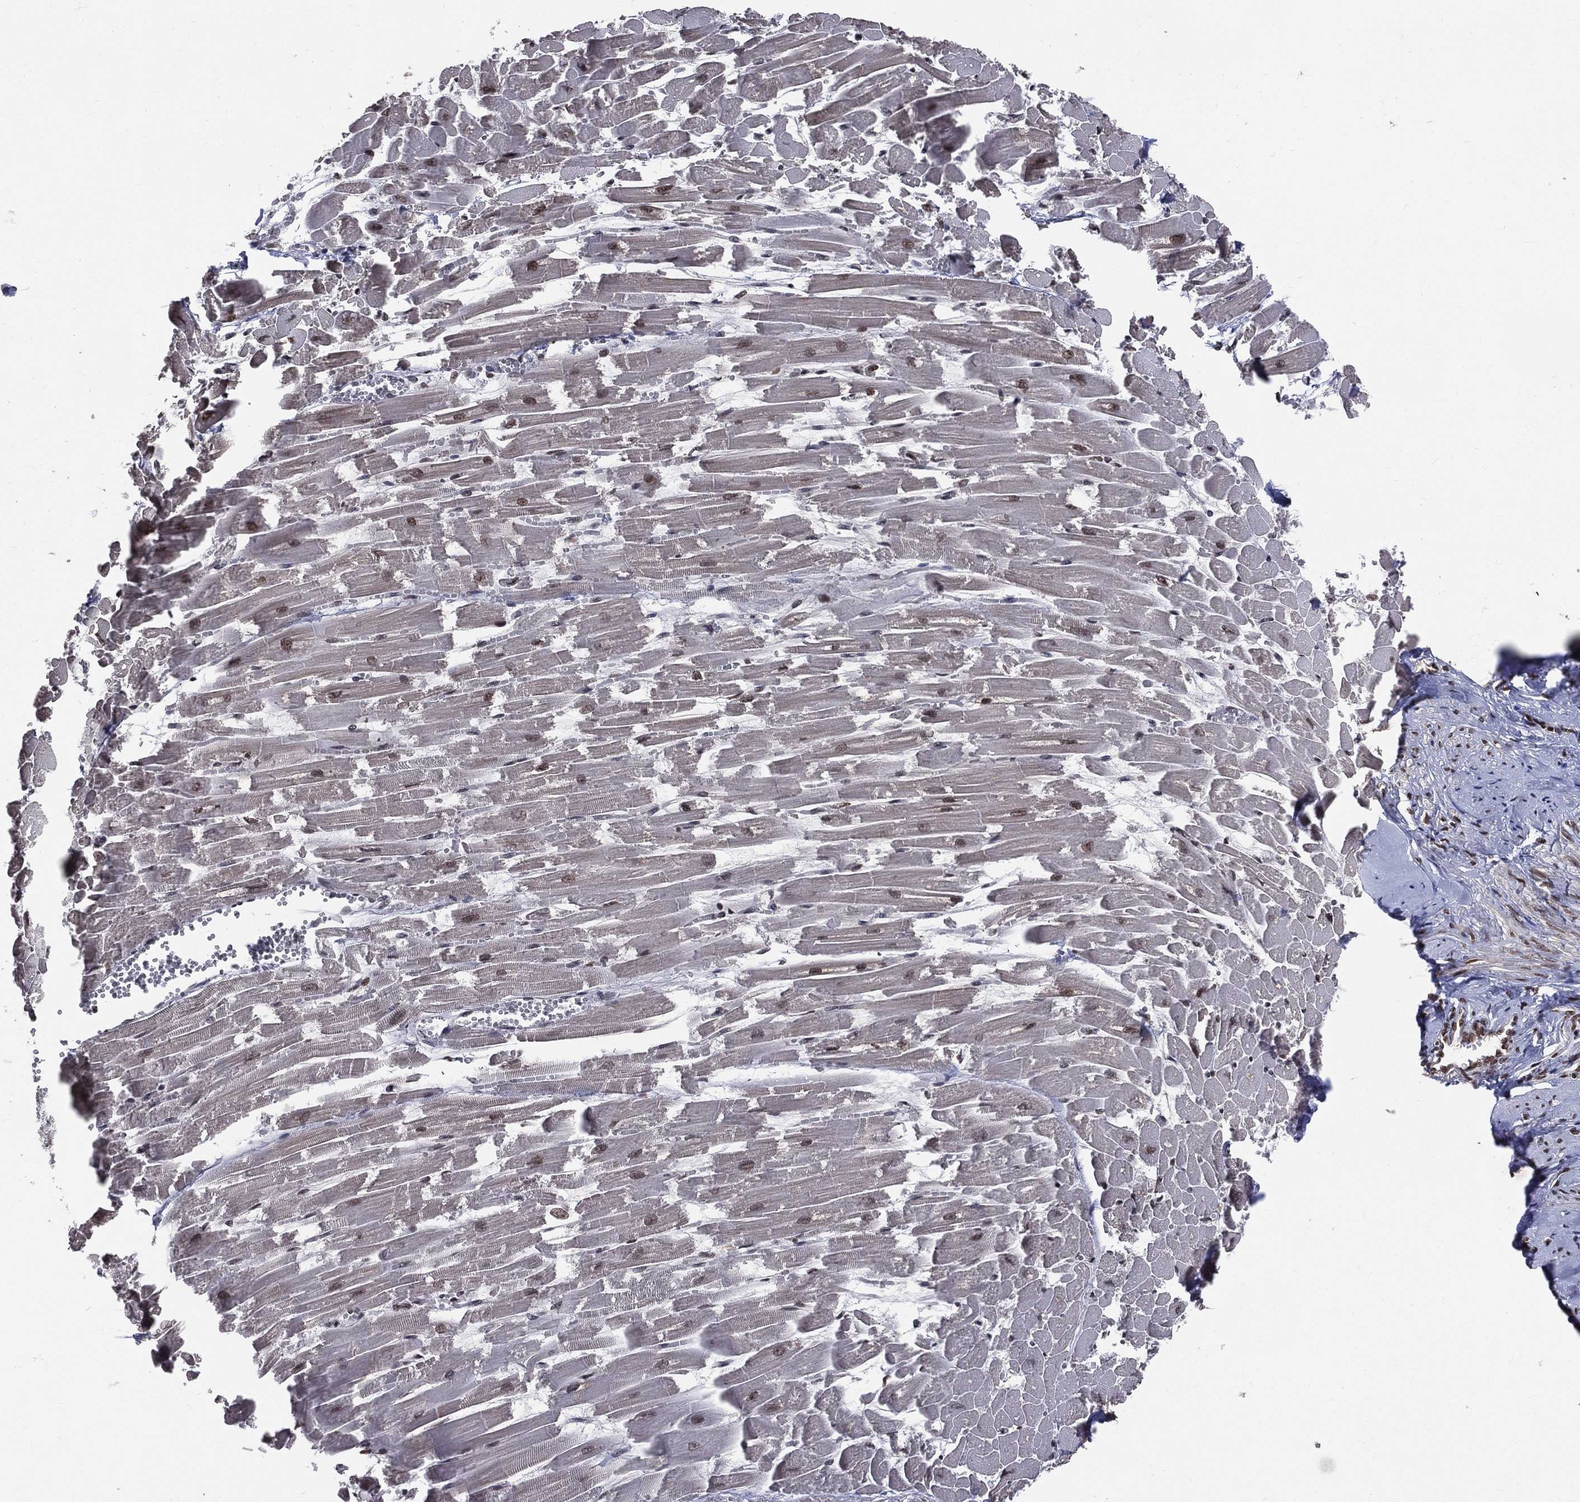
{"staining": {"intensity": "moderate", "quantity": ">75%", "location": "nuclear"}, "tissue": "heart muscle", "cell_type": "Cardiomyocytes", "image_type": "normal", "snomed": [{"axis": "morphology", "description": "Normal tissue, NOS"}, {"axis": "topography", "description": "Heart"}], "caption": "Cardiomyocytes show medium levels of moderate nuclear positivity in approximately >75% of cells in unremarkable human heart muscle.", "gene": "SMC3", "patient": {"sex": "female", "age": 52}}